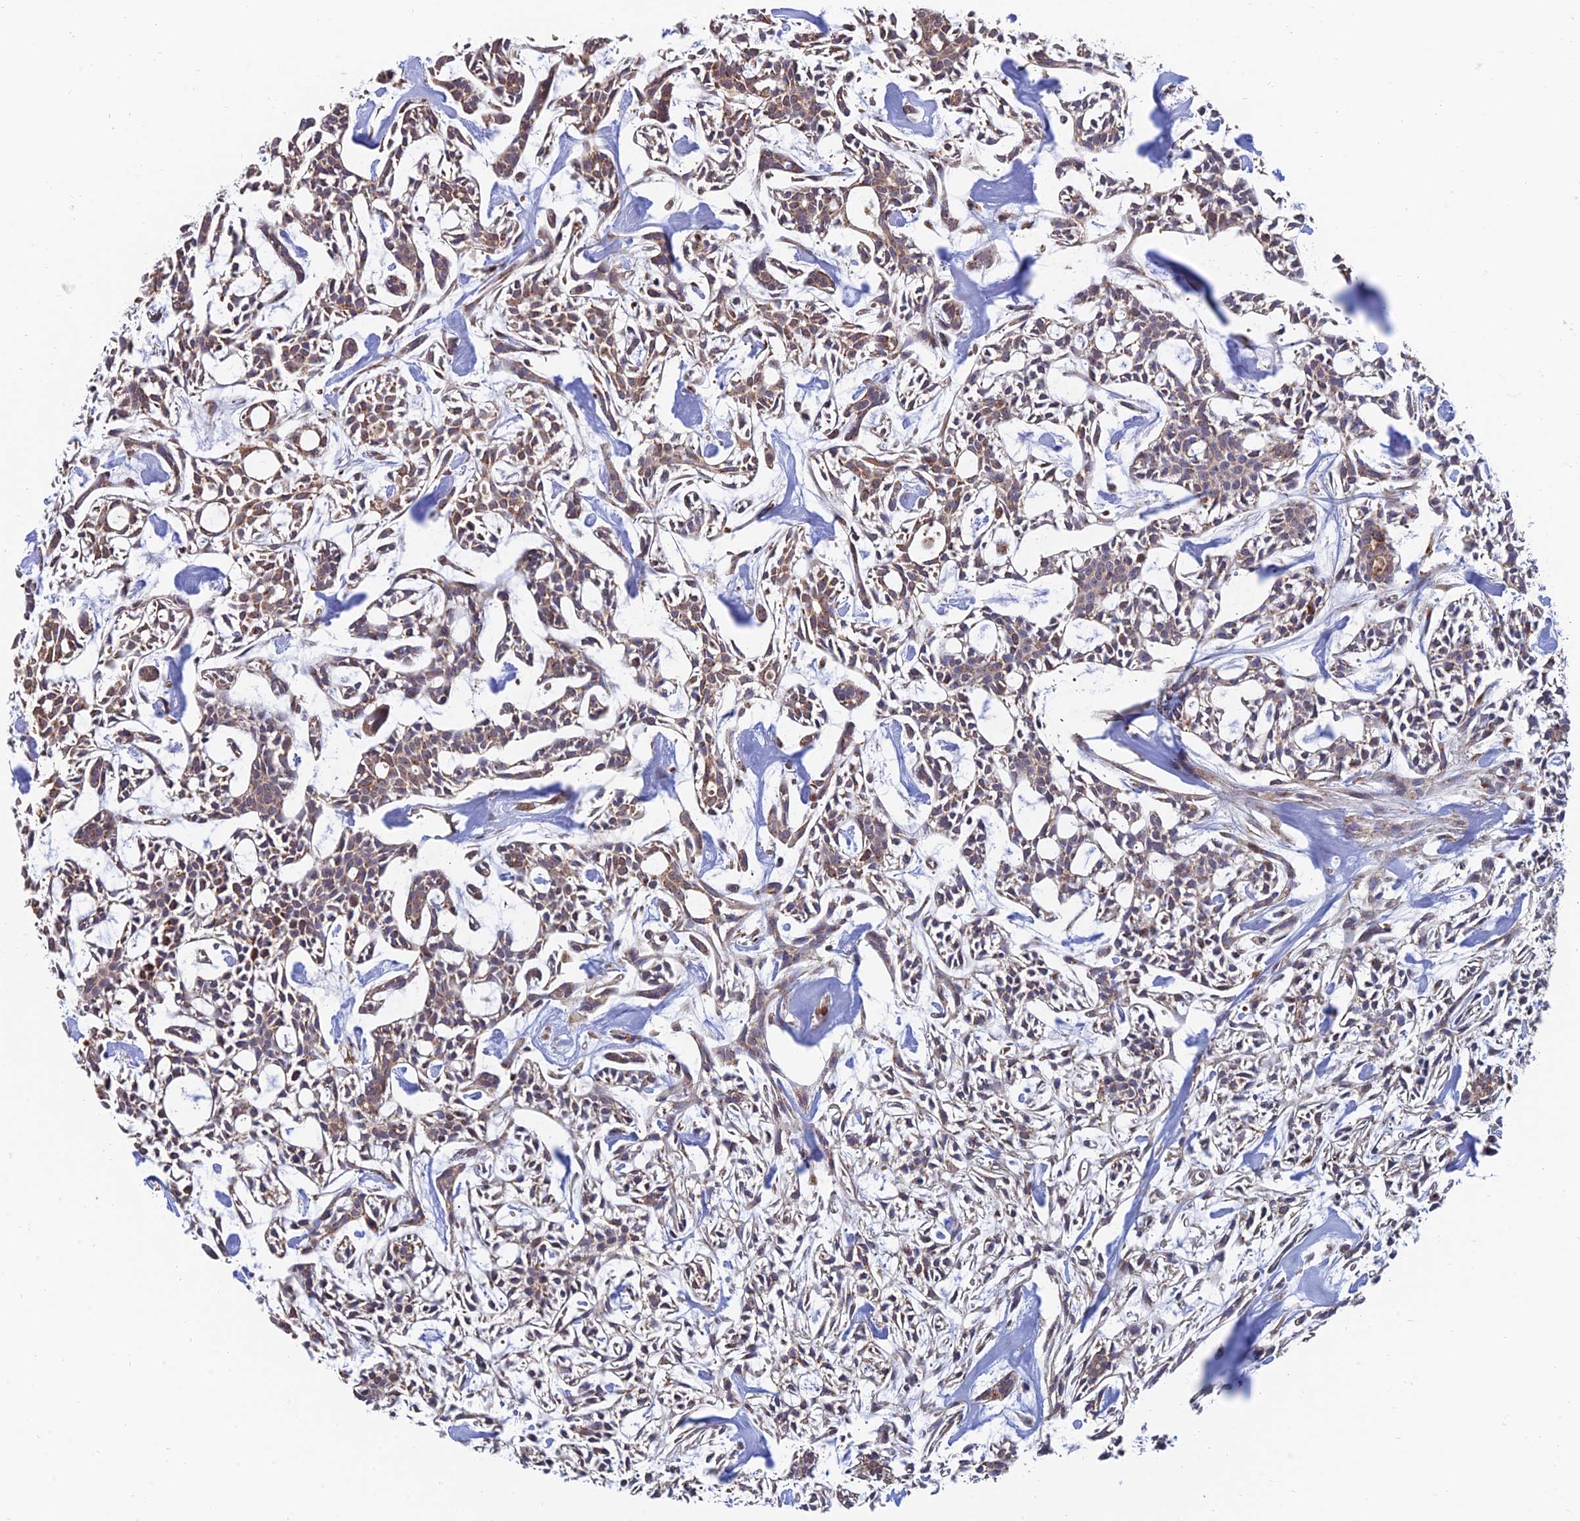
{"staining": {"intensity": "weak", "quantity": ">75%", "location": "cytoplasmic/membranous"}, "tissue": "head and neck cancer", "cell_type": "Tumor cells", "image_type": "cancer", "snomed": [{"axis": "morphology", "description": "Adenocarcinoma, NOS"}, {"axis": "topography", "description": "Salivary gland"}, {"axis": "topography", "description": "Head-Neck"}], "caption": "This is a histology image of immunohistochemistry (IHC) staining of head and neck adenocarcinoma, which shows weak staining in the cytoplasmic/membranous of tumor cells.", "gene": "HS2ST1", "patient": {"sex": "male", "age": 55}}